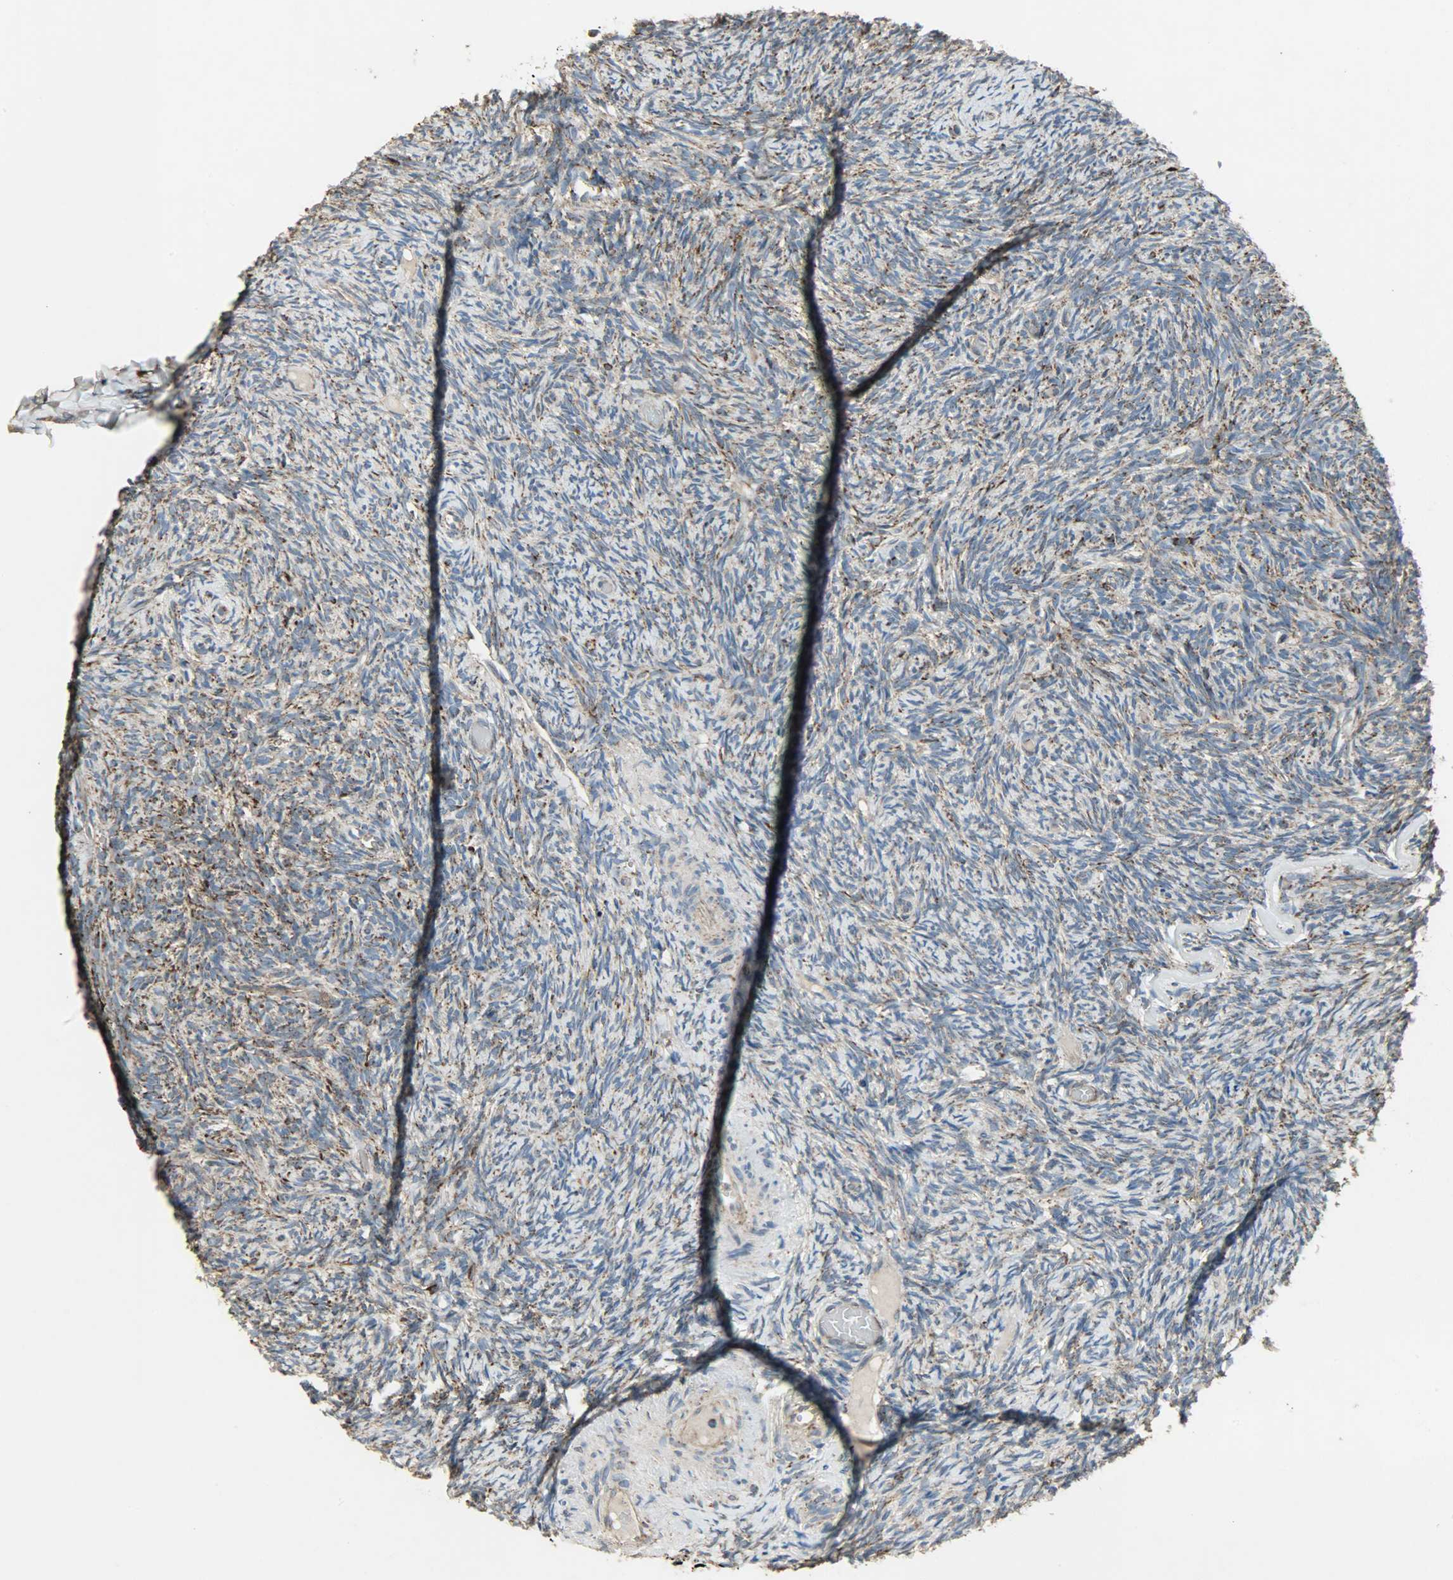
{"staining": {"intensity": "moderate", "quantity": "25%-75%", "location": "cytoplasmic/membranous"}, "tissue": "ovary", "cell_type": "Ovarian stroma cells", "image_type": "normal", "snomed": [{"axis": "morphology", "description": "Normal tissue, NOS"}, {"axis": "topography", "description": "Ovary"}], "caption": "A high-resolution photomicrograph shows immunohistochemistry (IHC) staining of benign ovary, which displays moderate cytoplasmic/membranous expression in about 25%-75% of ovarian stroma cells. (DAB = brown stain, brightfield microscopy at high magnification).", "gene": "AMT", "patient": {"sex": "female", "age": 60}}